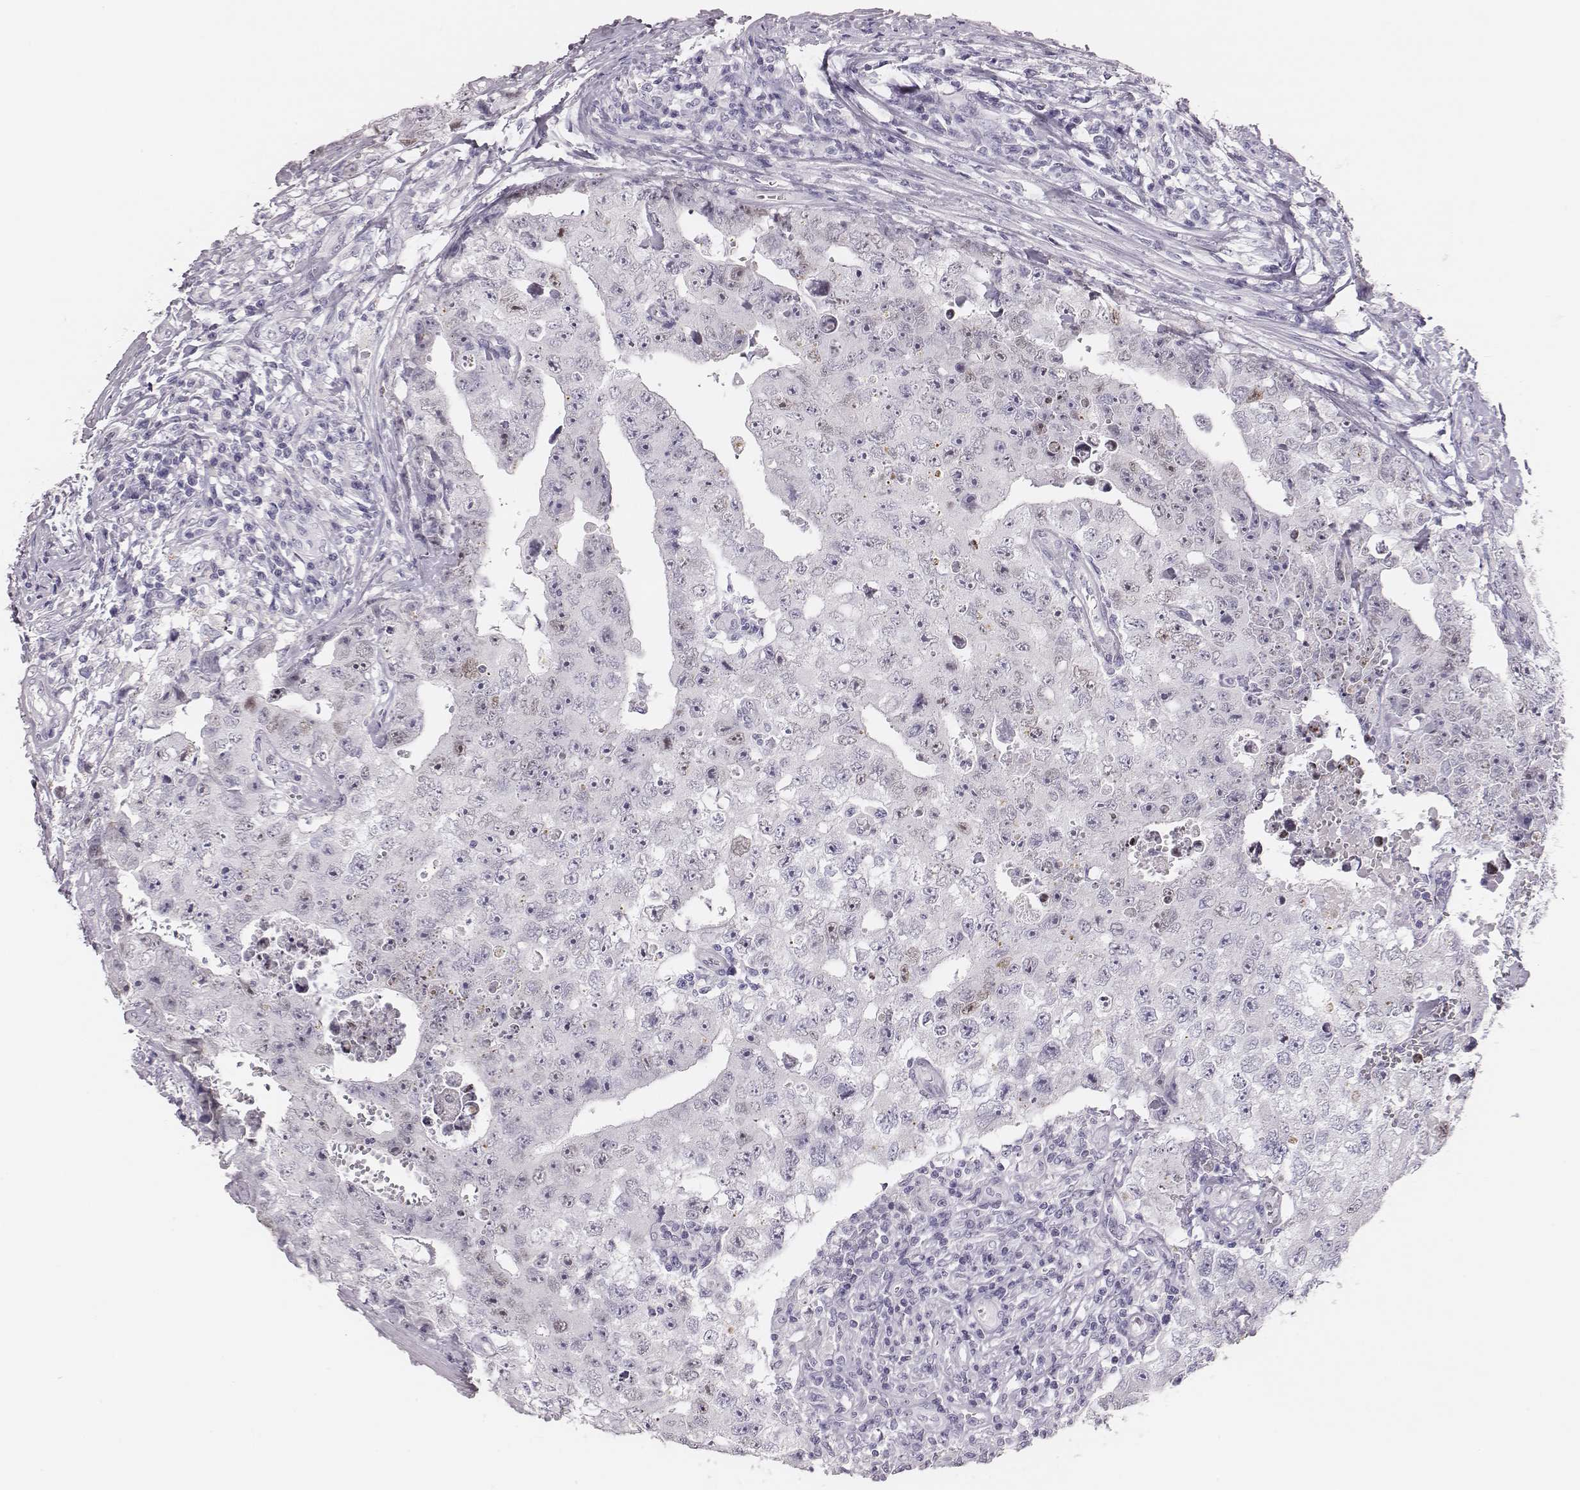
{"staining": {"intensity": "negative", "quantity": "none", "location": "none"}, "tissue": "testis cancer", "cell_type": "Tumor cells", "image_type": "cancer", "snomed": [{"axis": "morphology", "description": "Carcinoma, Embryonal, NOS"}, {"axis": "topography", "description": "Testis"}], "caption": "Immunohistochemistry (IHC) photomicrograph of human testis cancer (embryonal carcinoma) stained for a protein (brown), which exhibits no positivity in tumor cells.", "gene": "H1-6", "patient": {"sex": "male", "age": 36}}